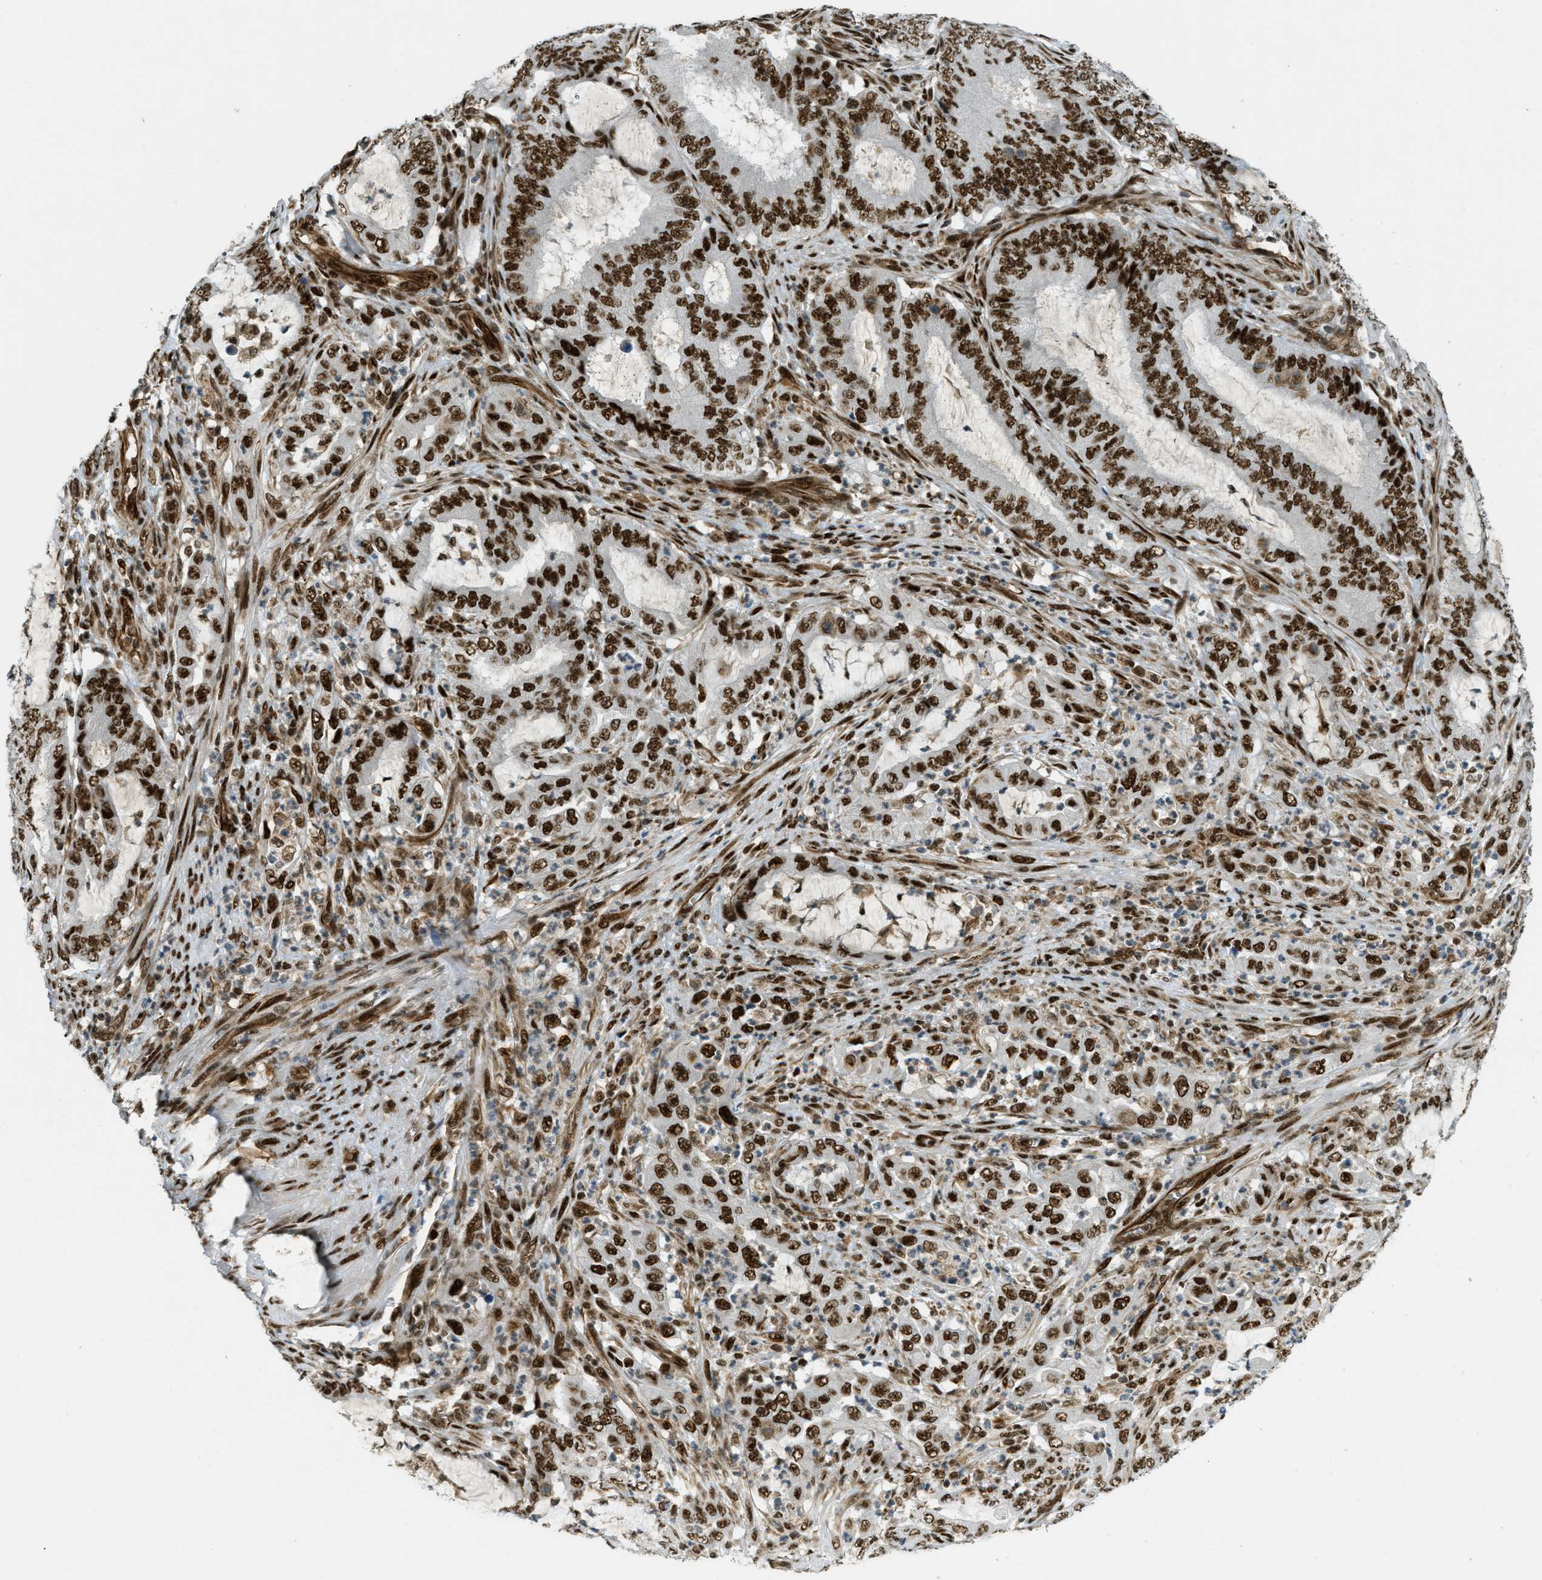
{"staining": {"intensity": "strong", "quantity": ">75%", "location": "nuclear"}, "tissue": "endometrial cancer", "cell_type": "Tumor cells", "image_type": "cancer", "snomed": [{"axis": "morphology", "description": "Adenocarcinoma, NOS"}, {"axis": "topography", "description": "Endometrium"}], "caption": "DAB (3,3'-diaminobenzidine) immunohistochemical staining of endometrial cancer reveals strong nuclear protein positivity in approximately >75% of tumor cells.", "gene": "ZFR", "patient": {"sex": "female", "age": 70}}